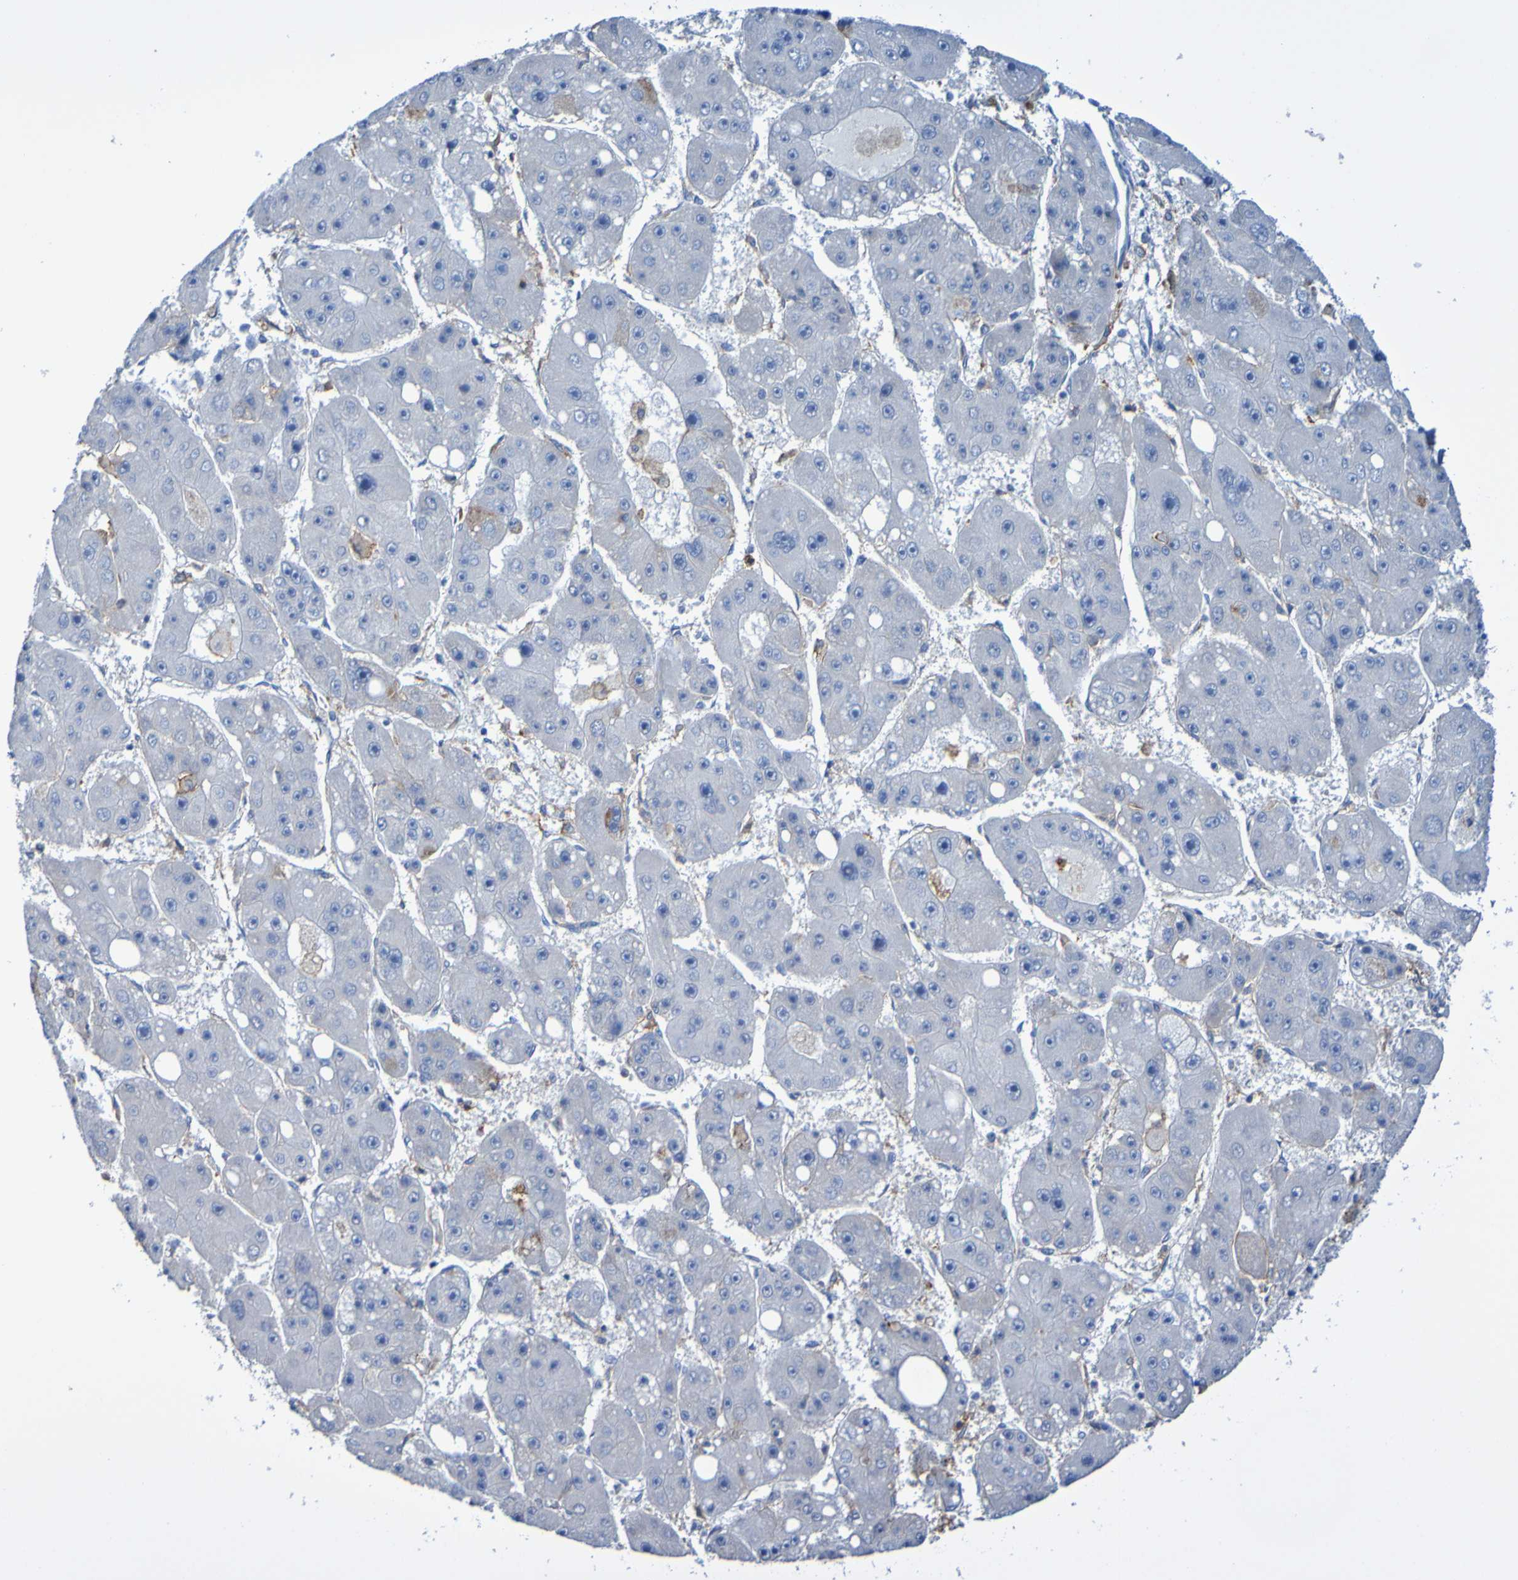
{"staining": {"intensity": "negative", "quantity": "none", "location": "none"}, "tissue": "liver cancer", "cell_type": "Tumor cells", "image_type": "cancer", "snomed": [{"axis": "morphology", "description": "Carcinoma, Hepatocellular, NOS"}, {"axis": "topography", "description": "Liver"}], "caption": "The photomicrograph displays no staining of tumor cells in liver cancer (hepatocellular carcinoma). (Stains: DAB (3,3'-diaminobenzidine) IHC with hematoxylin counter stain, Microscopy: brightfield microscopy at high magnification).", "gene": "SLC3A2", "patient": {"sex": "female", "age": 61}}